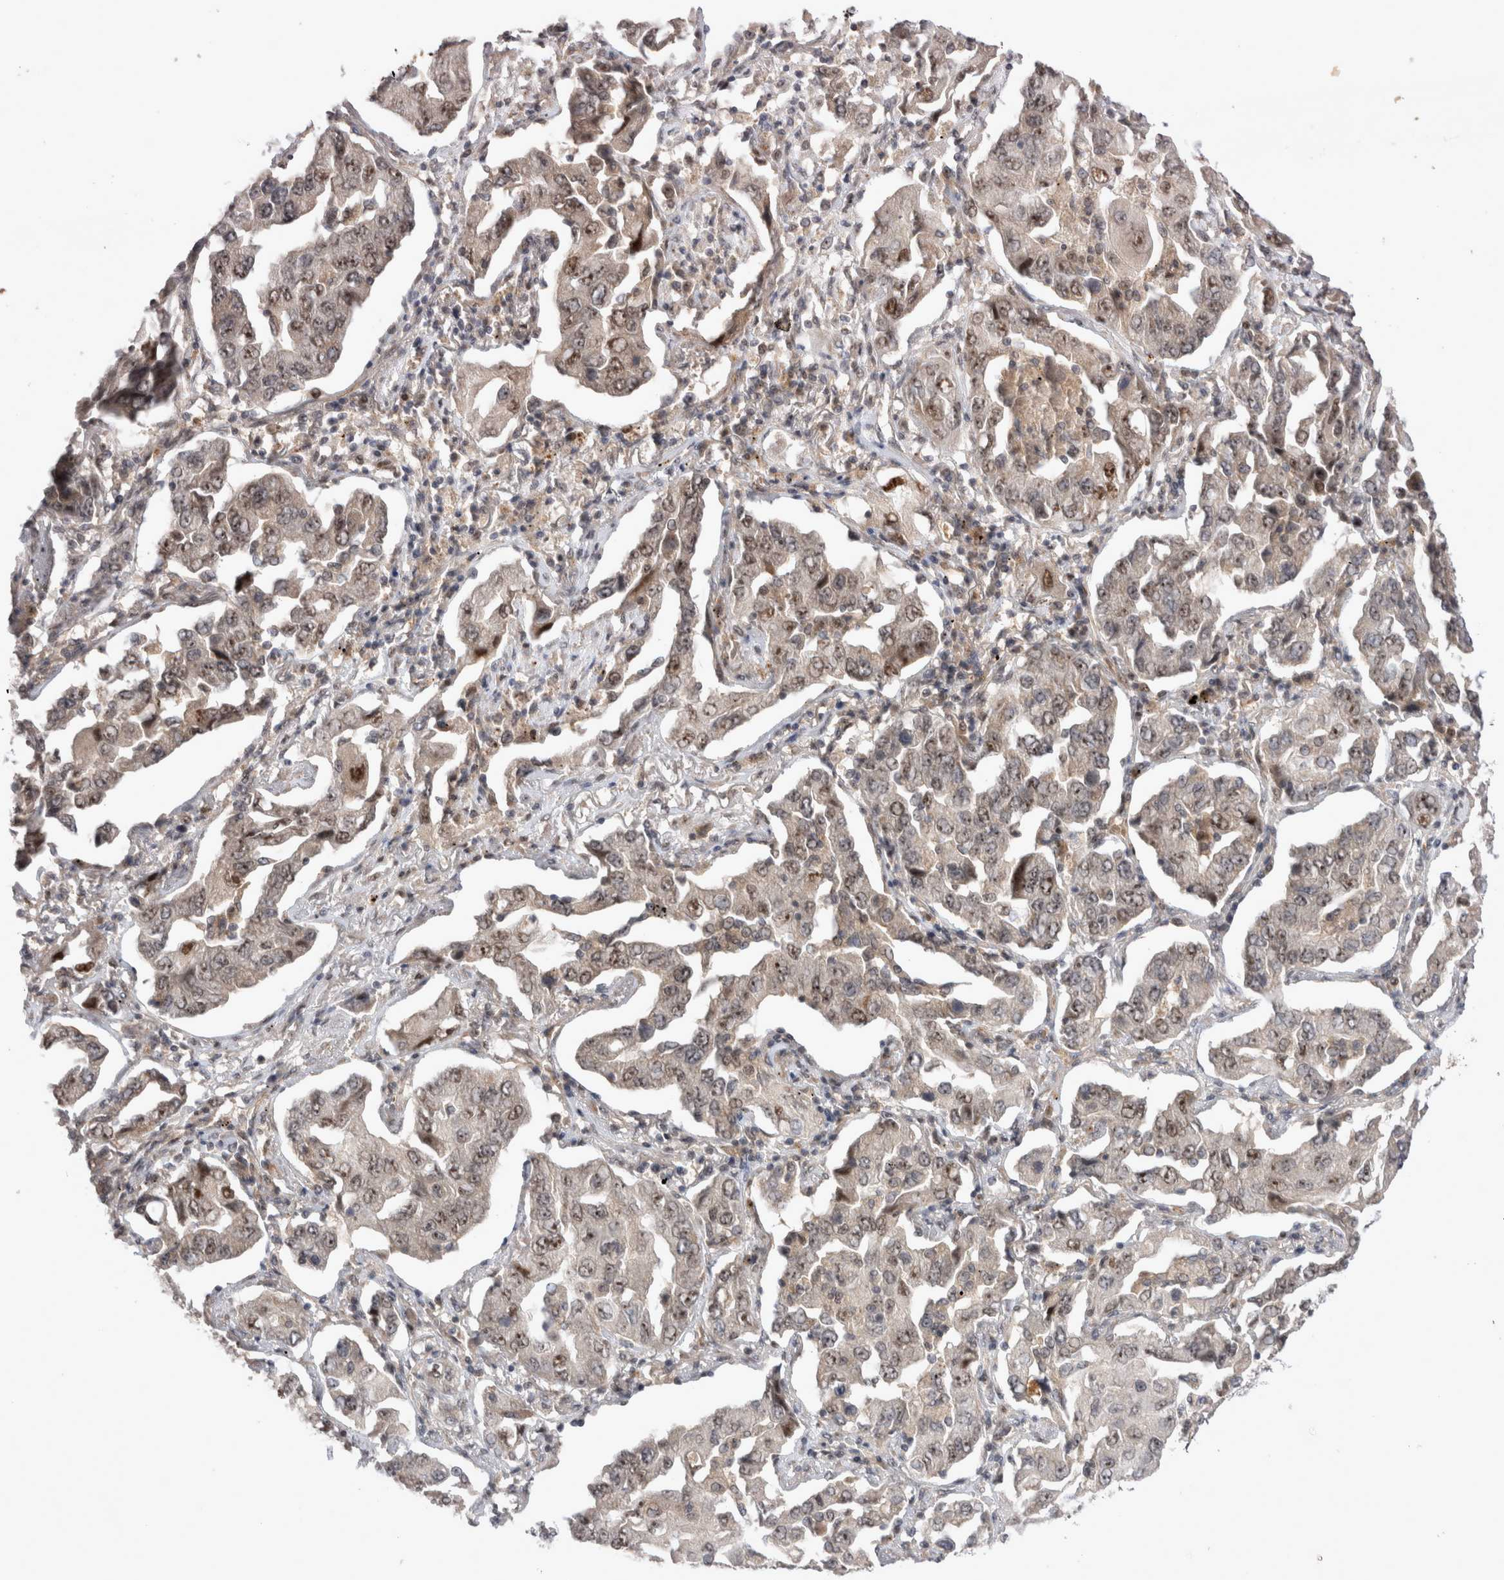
{"staining": {"intensity": "moderate", "quantity": ">75%", "location": "nuclear"}, "tissue": "lung cancer", "cell_type": "Tumor cells", "image_type": "cancer", "snomed": [{"axis": "morphology", "description": "Adenocarcinoma, NOS"}, {"axis": "topography", "description": "Lung"}], "caption": "Lung cancer (adenocarcinoma) was stained to show a protein in brown. There is medium levels of moderate nuclear expression in approximately >75% of tumor cells. The protein is stained brown, and the nuclei are stained in blue (DAB (3,3'-diaminobenzidine) IHC with brightfield microscopy, high magnification).", "gene": "STK11", "patient": {"sex": "female", "age": 65}}